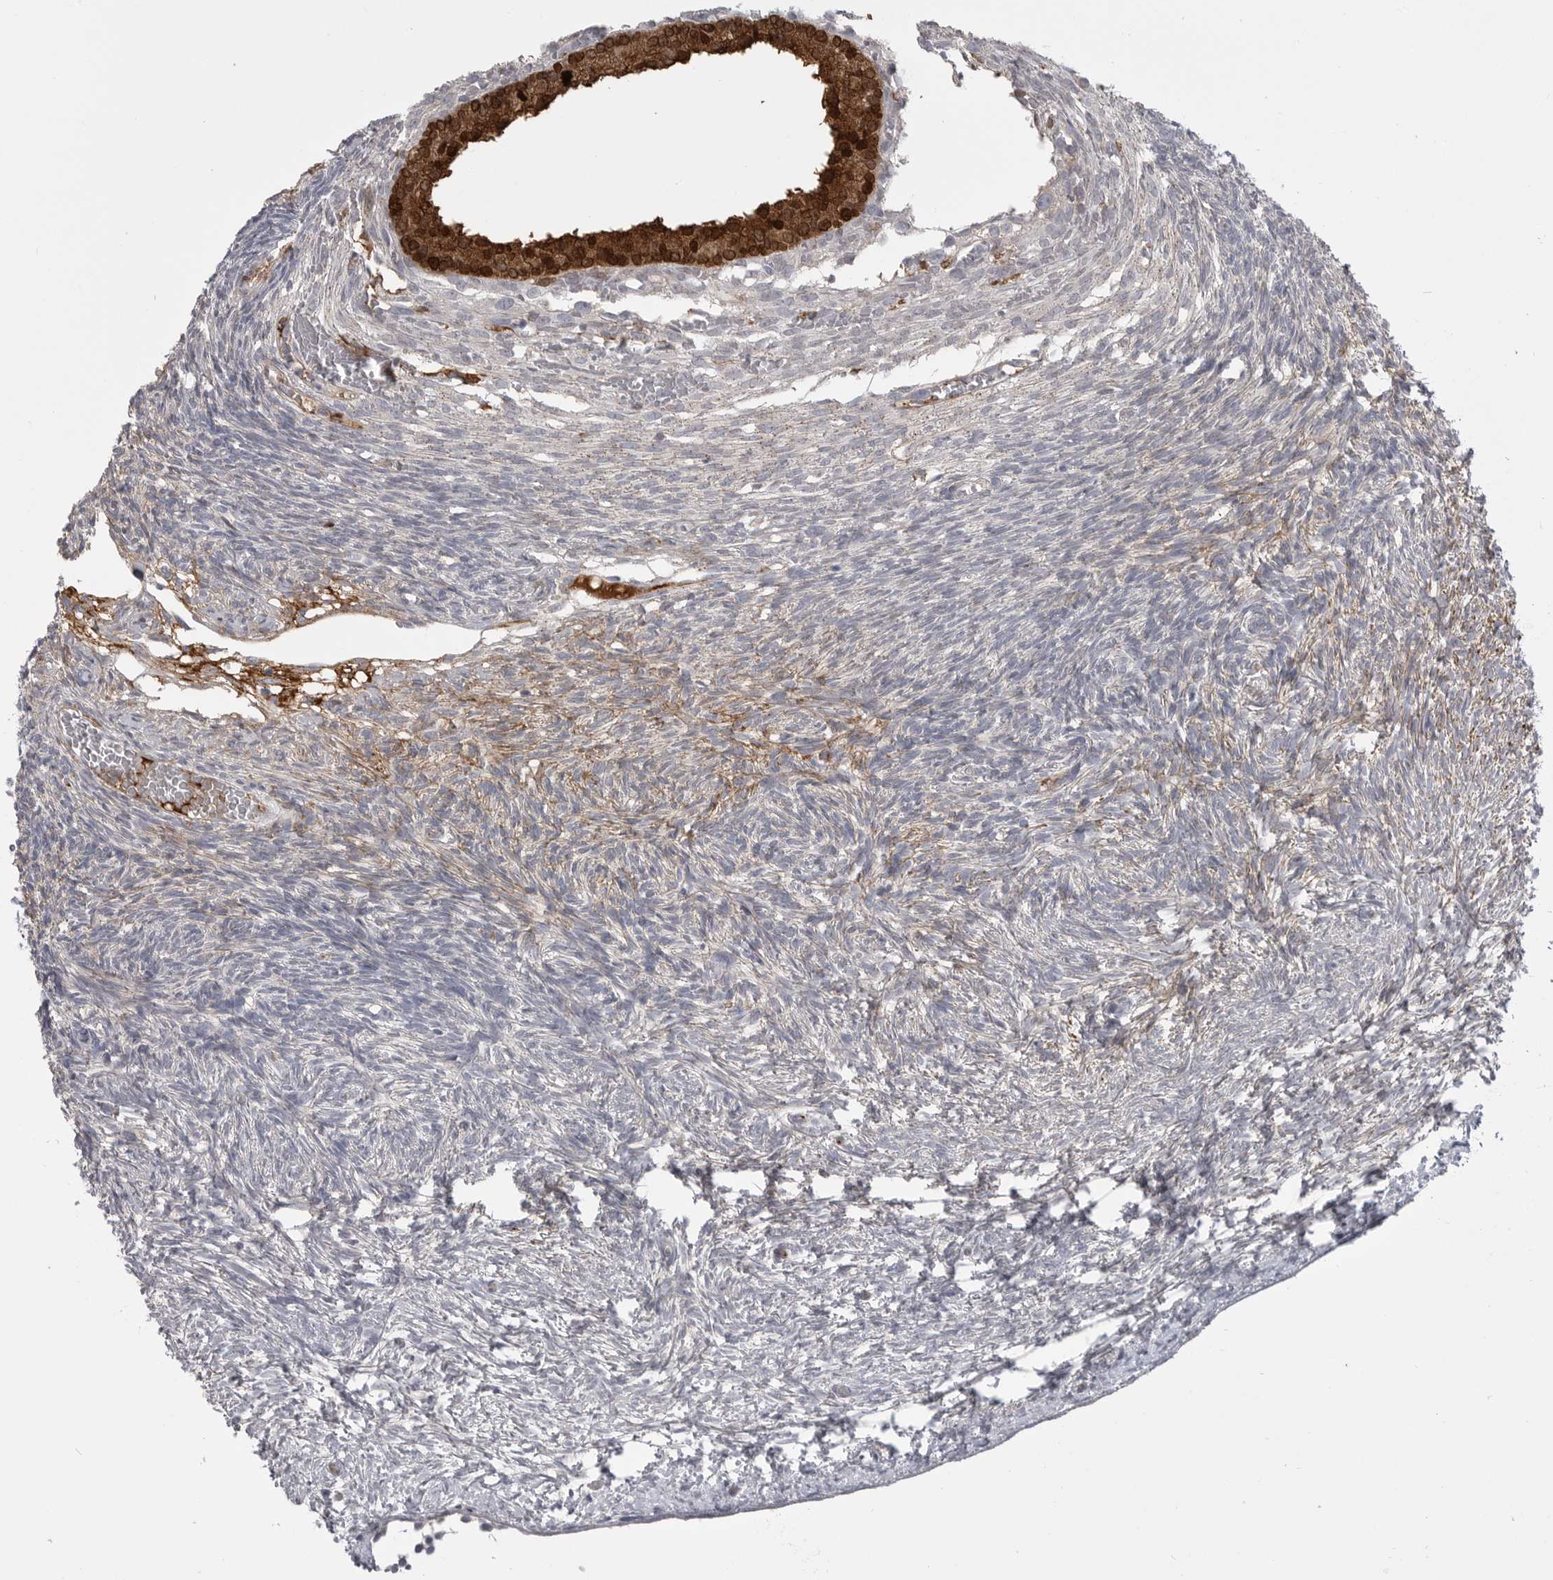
{"staining": {"intensity": "negative", "quantity": "none", "location": "none"}, "tissue": "ovary", "cell_type": "Follicle cells", "image_type": "normal", "snomed": [{"axis": "morphology", "description": "Normal tissue, NOS"}, {"axis": "topography", "description": "Ovary"}], "caption": "Histopathology image shows no significant protein staining in follicle cells of unremarkable ovary. (Brightfield microscopy of DAB immunohistochemistry at high magnification).", "gene": "SERPING1", "patient": {"sex": "female", "age": 34}}